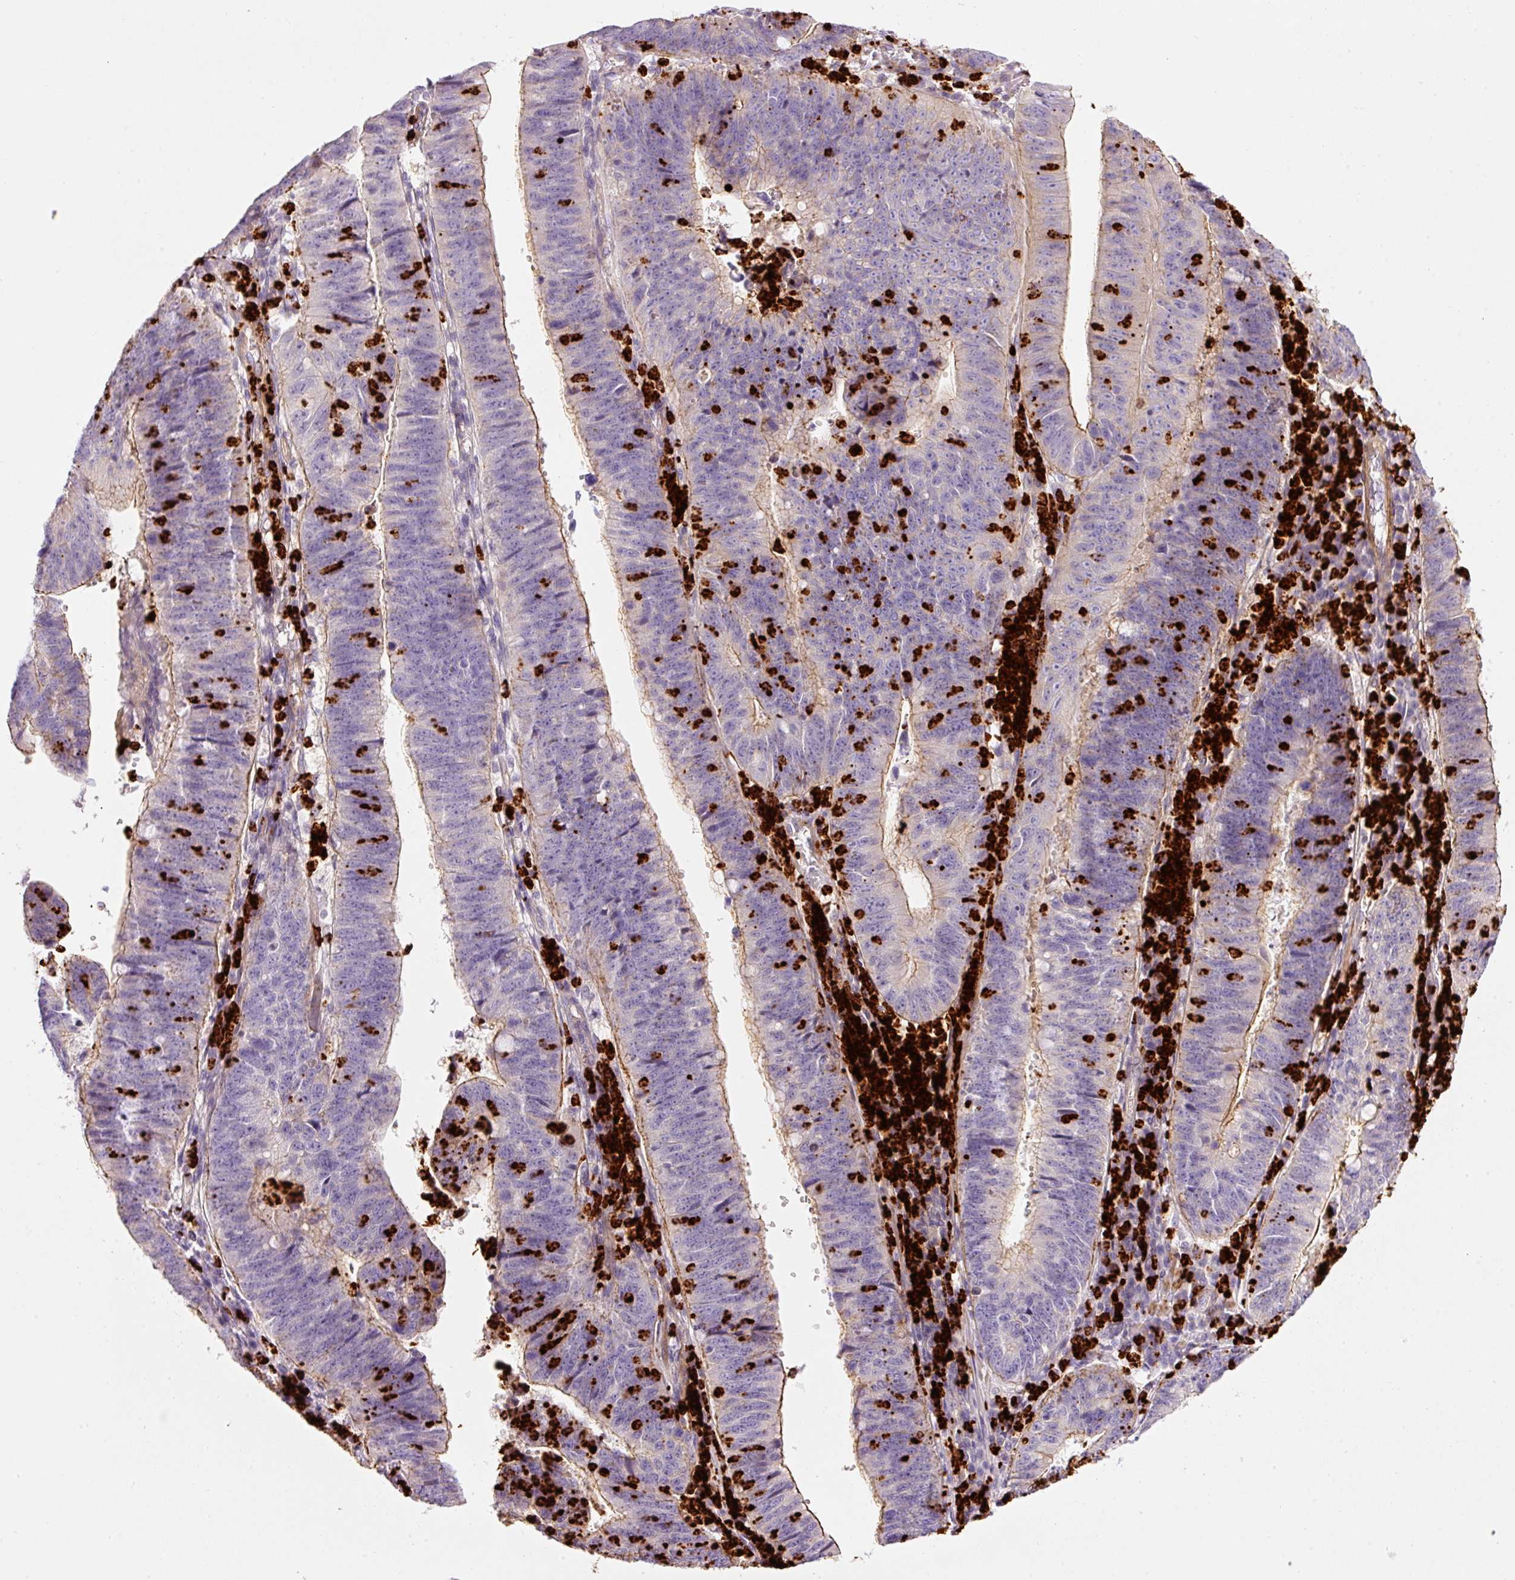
{"staining": {"intensity": "moderate", "quantity": "<25%", "location": "cytoplasmic/membranous"}, "tissue": "stomach cancer", "cell_type": "Tumor cells", "image_type": "cancer", "snomed": [{"axis": "morphology", "description": "Adenocarcinoma, NOS"}, {"axis": "topography", "description": "Stomach"}], "caption": "The image shows immunohistochemical staining of stomach cancer. There is moderate cytoplasmic/membranous expression is seen in about <25% of tumor cells. The staining is performed using DAB (3,3'-diaminobenzidine) brown chromogen to label protein expression. The nuclei are counter-stained blue using hematoxylin.", "gene": "MAP3K3", "patient": {"sex": "male", "age": 59}}